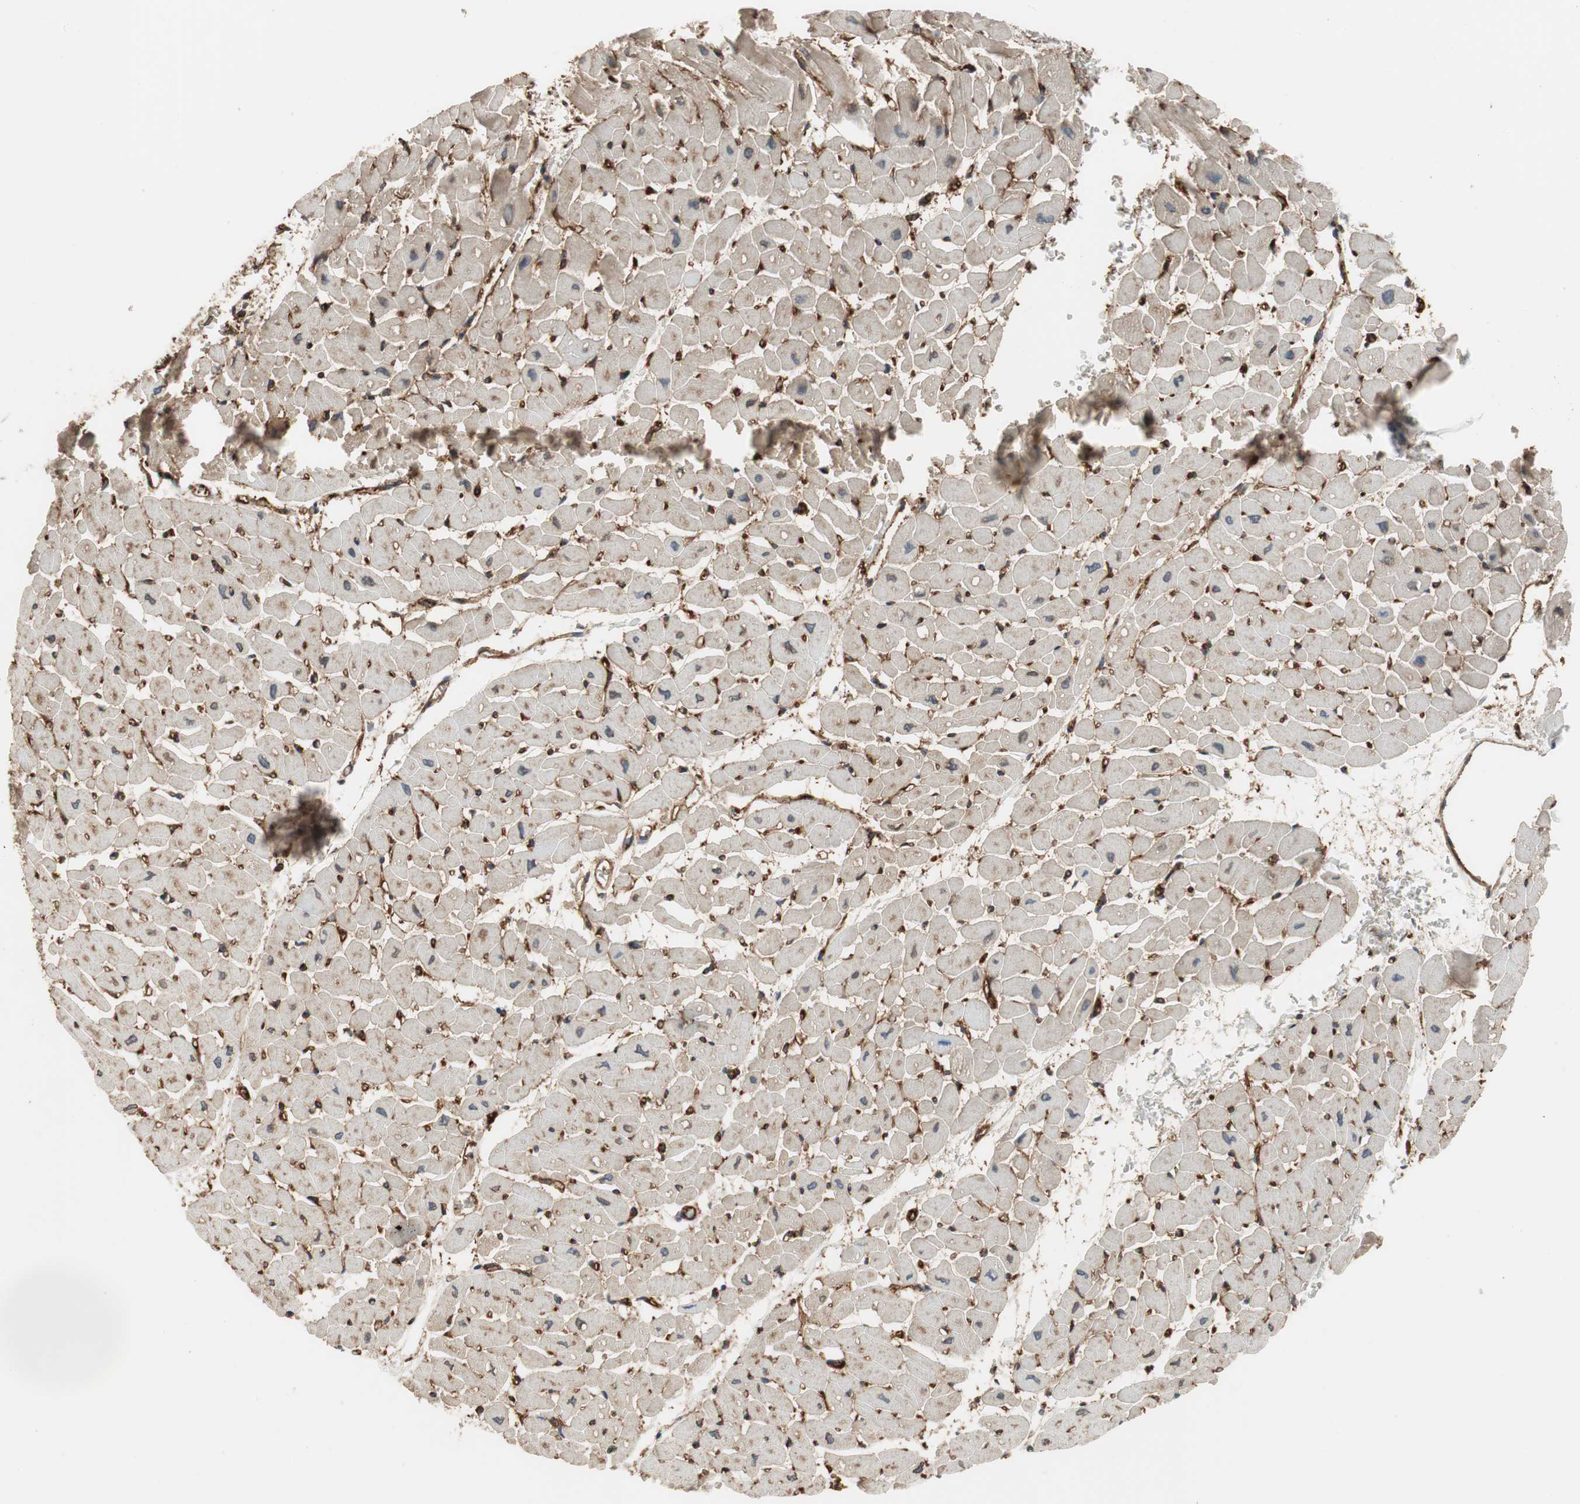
{"staining": {"intensity": "negative", "quantity": "none", "location": "none"}, "tissue": "heart muscle", "cell_type": "Cardiomyocytes", "image_type": "normal", "snomed": [{"axis": "morphology", "description": "Normal tissue, NOS"}, {"axis": "topography", "description": "Heart"}], "caption": "Protein analysis of benign heart muscle shows no significant expression in cardiomyocytes.", "gene": "IL1RL1", "patient": {"sex": "male", "age": 45}}